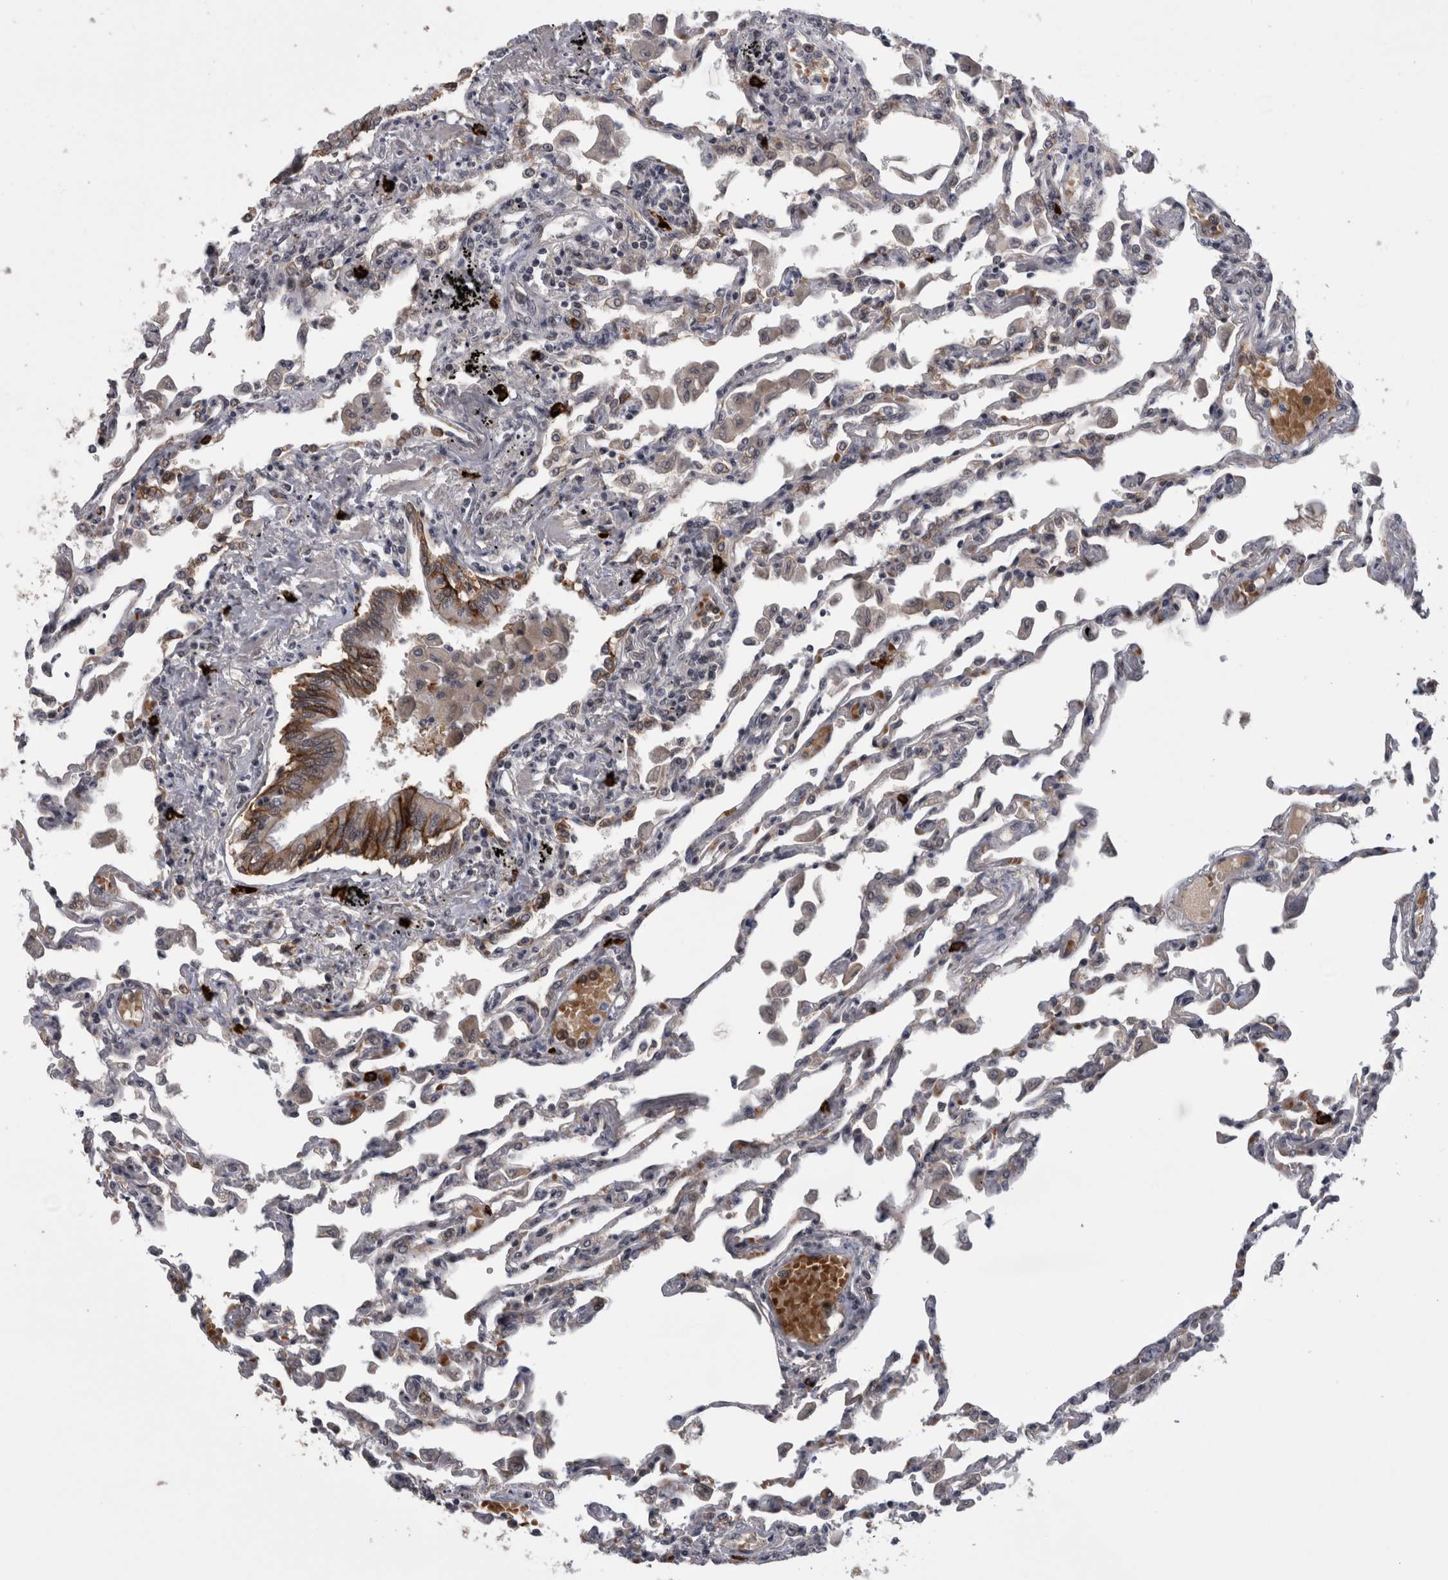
{"staining": {"intensity": "strong", "quantity": "<25%", "location": "cytoplasmic/membranous"}, "tissue": "lung", "cell_type": "Alveolar cells", "image_type": "normal", "snomed": [{"axis": "morphology", "description": "Normal tissue, NOS"}, {"axis": "topography", "description": "Bronchus"}, {"axis": "topography", "description": "Lung"}], "caption": "Brown immunohistochemical staining in normal human lung displays strong cytoplasmic/membranous staining in about <25% of alveolar cells. The staining was performed using DAB (3,3'-diaminobenzidine), with brown indicating positive protein expression. Nuclei are stained blue with hematoxylin.", "gene": "PEBP4", "patient": {"sex": "female", "age": 49}}